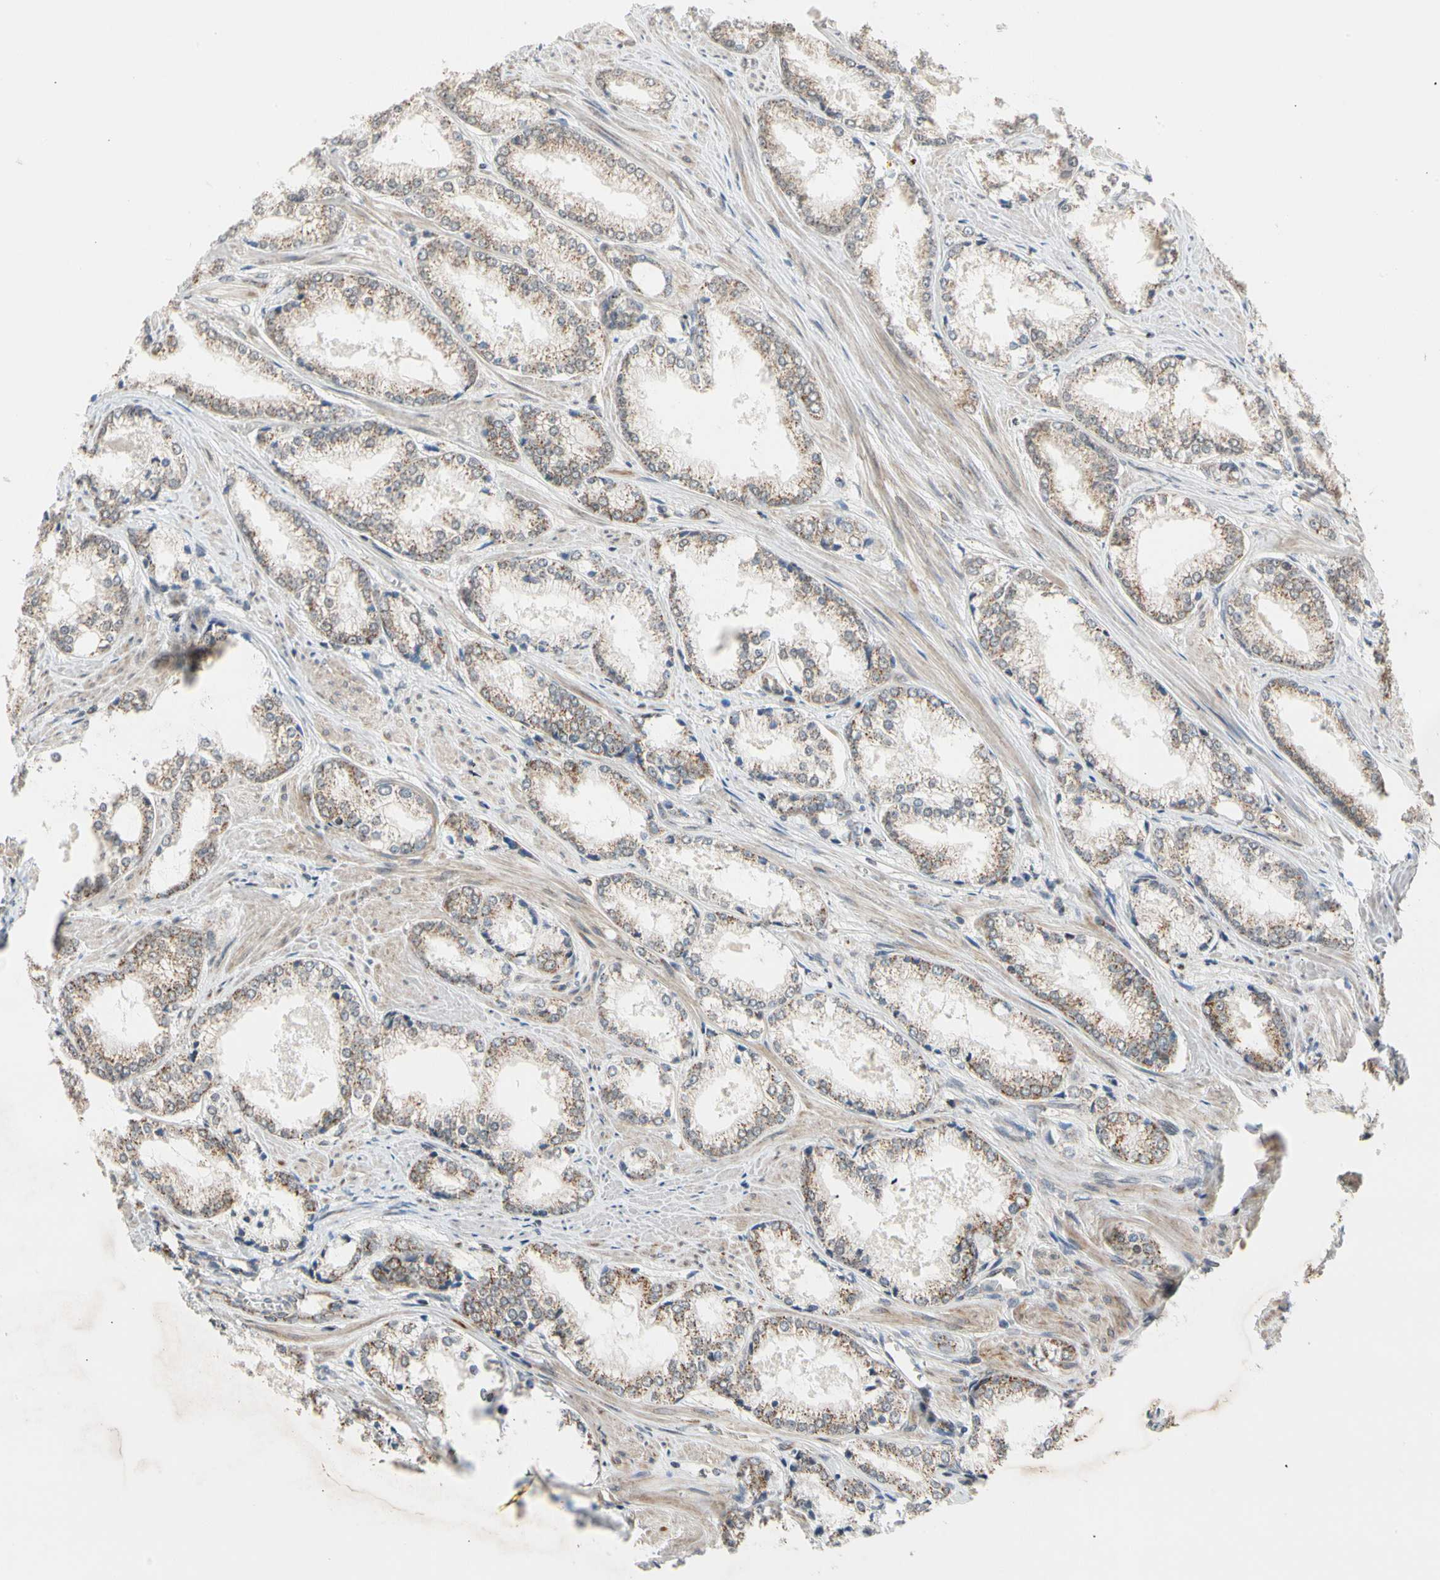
{"staining": {"intensity": "moderate", "quantity": "25%-75%", "location": "cytoplasmic/membranous"}, "tissue": "prostate cancer", "cell_type": "Tumor cells", "image_type": "cancer", "snomed": [{"axis": "morphology", "description": "Adenocarcinoma, Low grade"}, {"axis": "topography", "description": "Prostate"}], "caption": "Immunohistochemistry (IHC) (DAB) staining of prostate cancer exhibits moderate cytoplasmic/membranous protein positivity in about 25%-75% of tumor cells.", "gene": "KHDC4", "patient": {"sex": "male", "age": 64}}